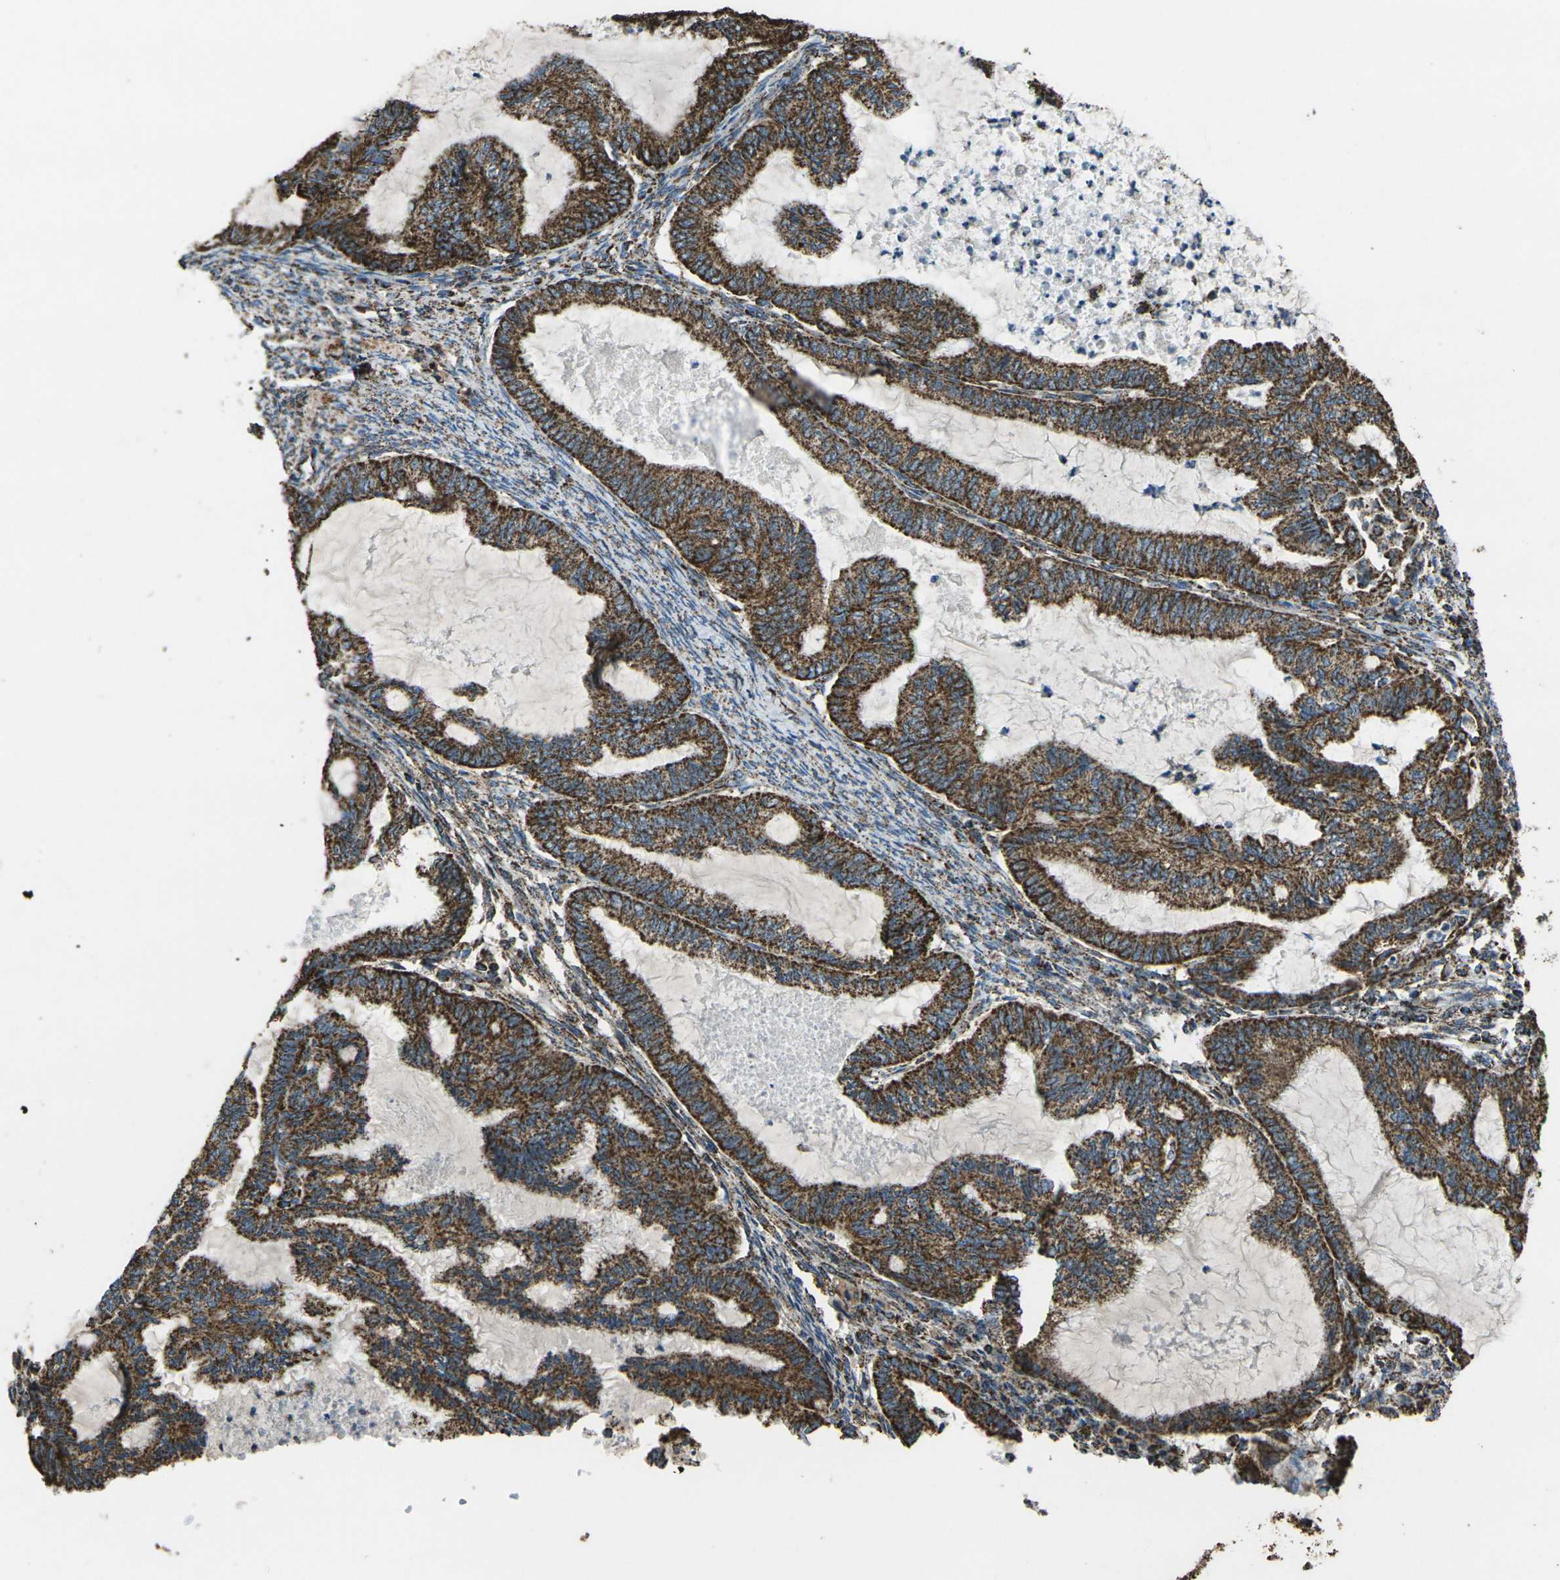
{"staining": {"intensity": "moderate", "quantity": ">75%", "location": "cytoplasmic/membranous"}, "tissue": "cervical cancer", "cell_type": "Tumor cells", "image_type": "cancer", "snomed": [{"axis": "morphology", "description": "Normal tissue, NOS"}, {"axis": "morphology", "description": "Adenocarcinoma, NOS"}, {"axis": "topography", "description": "Cervix"}, {"axis": "topography", "description": "Endometrium"}], "caption": "Immunohistochemistry (IHC) image of adenocarcinoma (cervical) stained for a protein (brown), which demonstrates medium levels of moderate cytoplasmic/membranous staining in about >75% of tumor cells.", "gene": "KLHL5", "patient": {"sex": "female", "age": 86}}